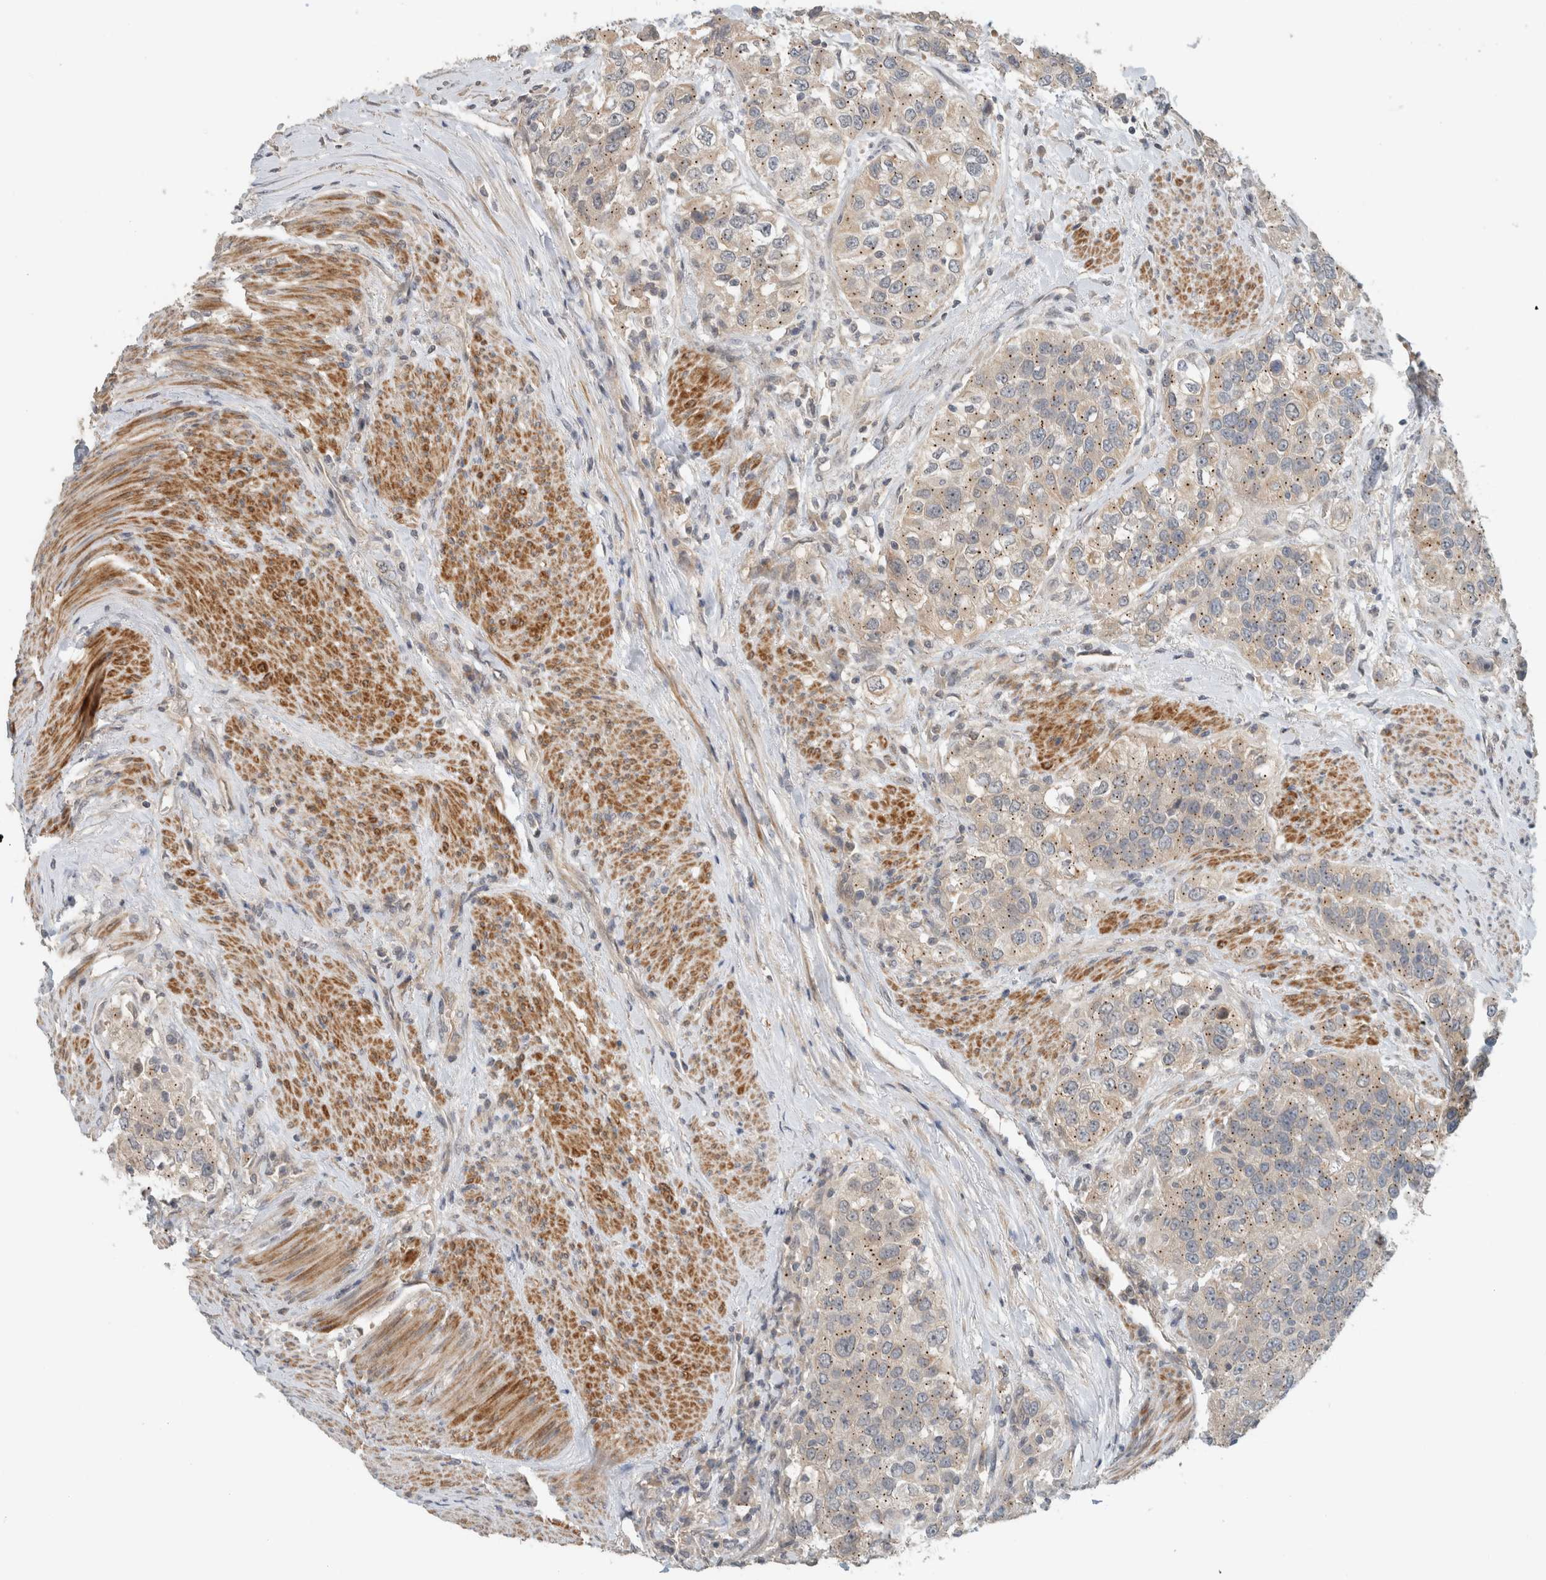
{"staining": {"intensity": "moderate", "quantity": "25%-75%", "location": "cytoplasmic/membranous"}, "tissue": "urothelial cancer", "cell_type": "Tumor cells", "image_type": "cancer", "snomed": [{"axis": "morphology", "description": "Urothelial carcinoma, High grade"}, {"axis": "topography", "description": "Urinary bladder"}], "caption": "A brown stain labels moderate cytoplasmic/membranous staining of a protein in urothelial carcinoma (high-grade) tumor cells.", "gene": "ERCC6L2", "patient": {"sex": "female", "age": 80}}